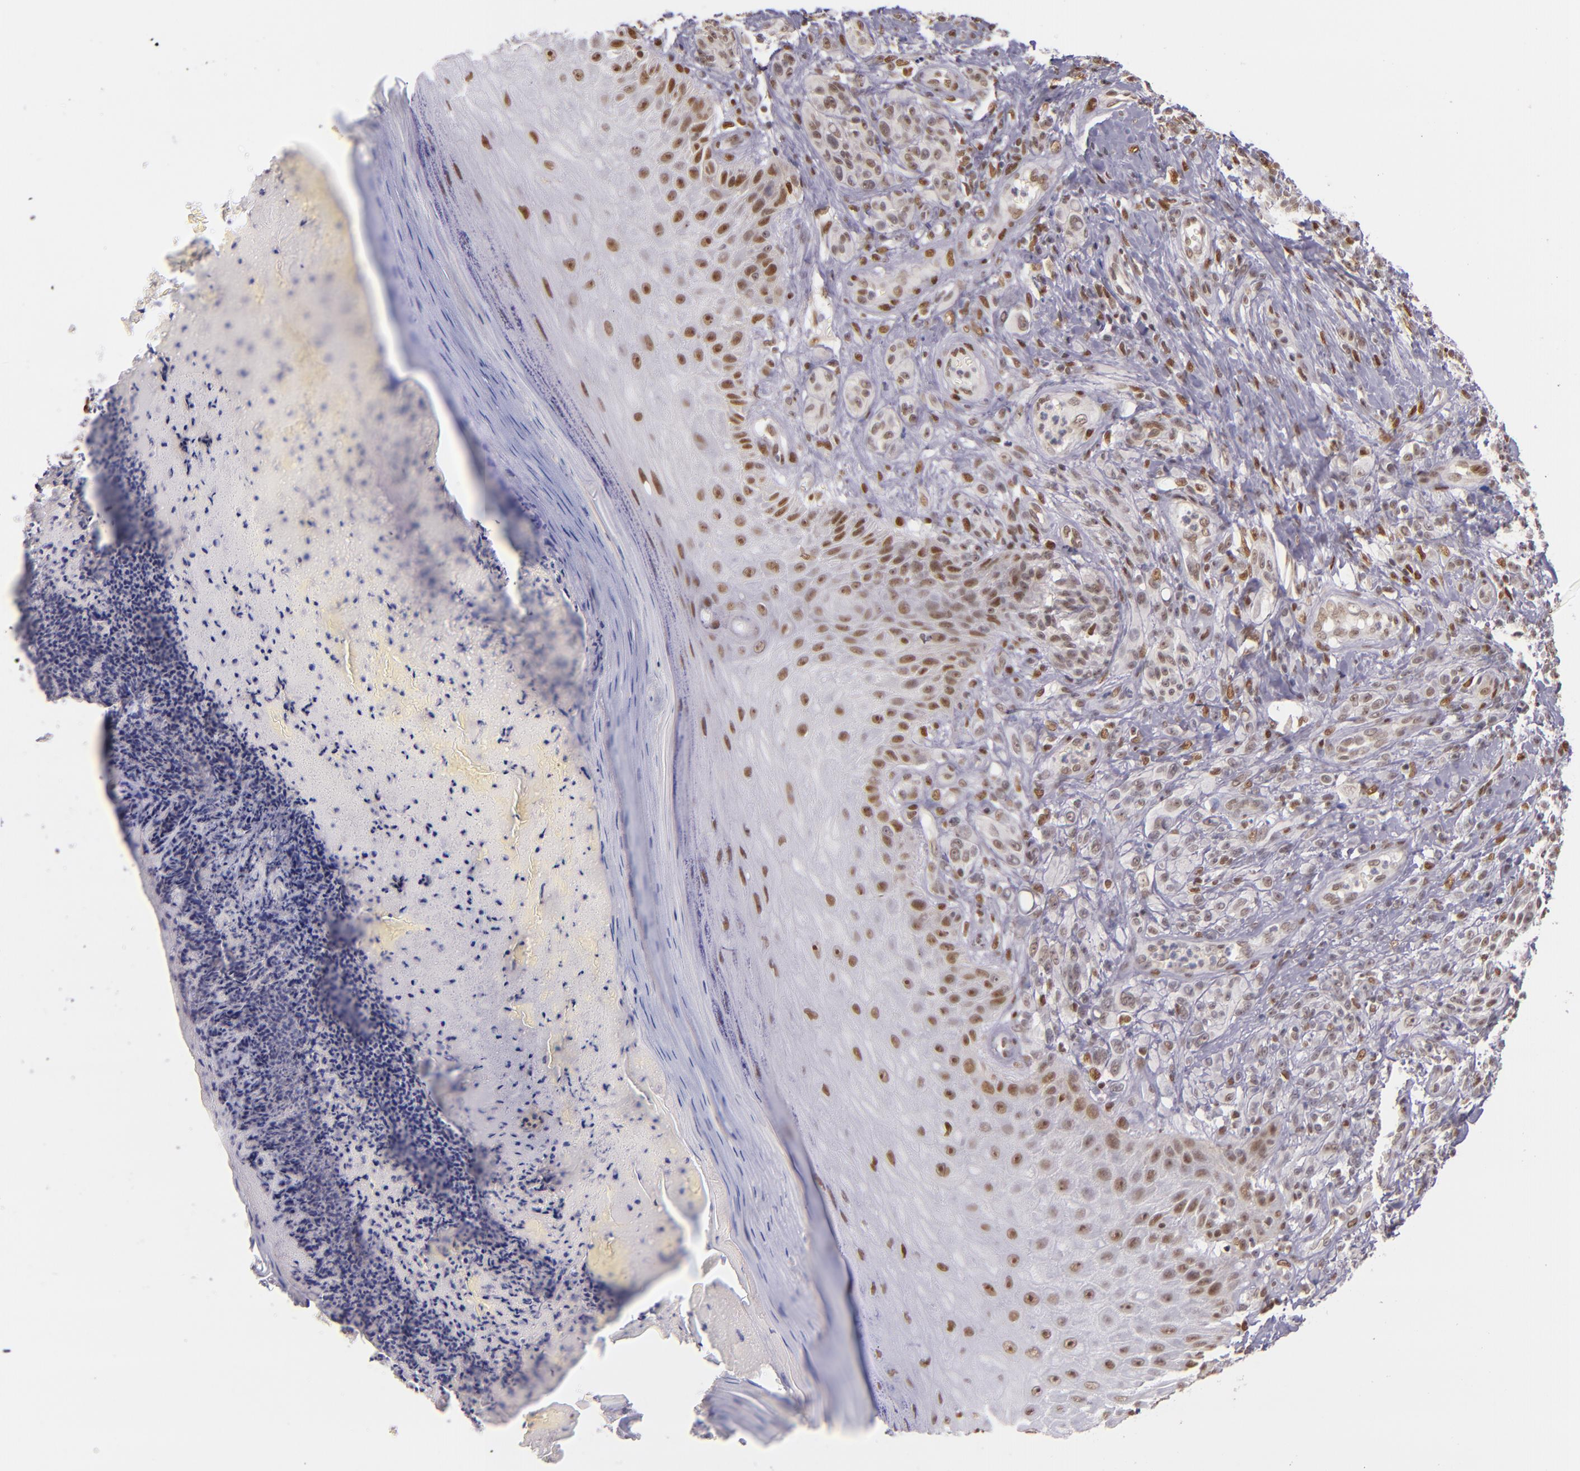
{"staining": {"intensity": "weak", "quantity": "25%-75%", "location": "nuclear"}, "tissue": "melanoma", "cell_type": "Tumor cells", "image_type": "cancer", "snomed": [{"axis": "morphology", "description": "Malignant melanoma, NOS"}, {"axis": "topography", "description": "Skin"}], "caption": "DAB (3,3'-diaminobenzidine) immunohistochemical staining of malignant melanoma reveals weak nuclear protein positivity in approximately 25%-75% of tumor cells. The staining was performed using DAB, with brown indicating positive protein expression. Nuclei are stained blue with hematoxylin.", "gene": "NCOR2", "patient": {"sex": "male", "age": 57}}